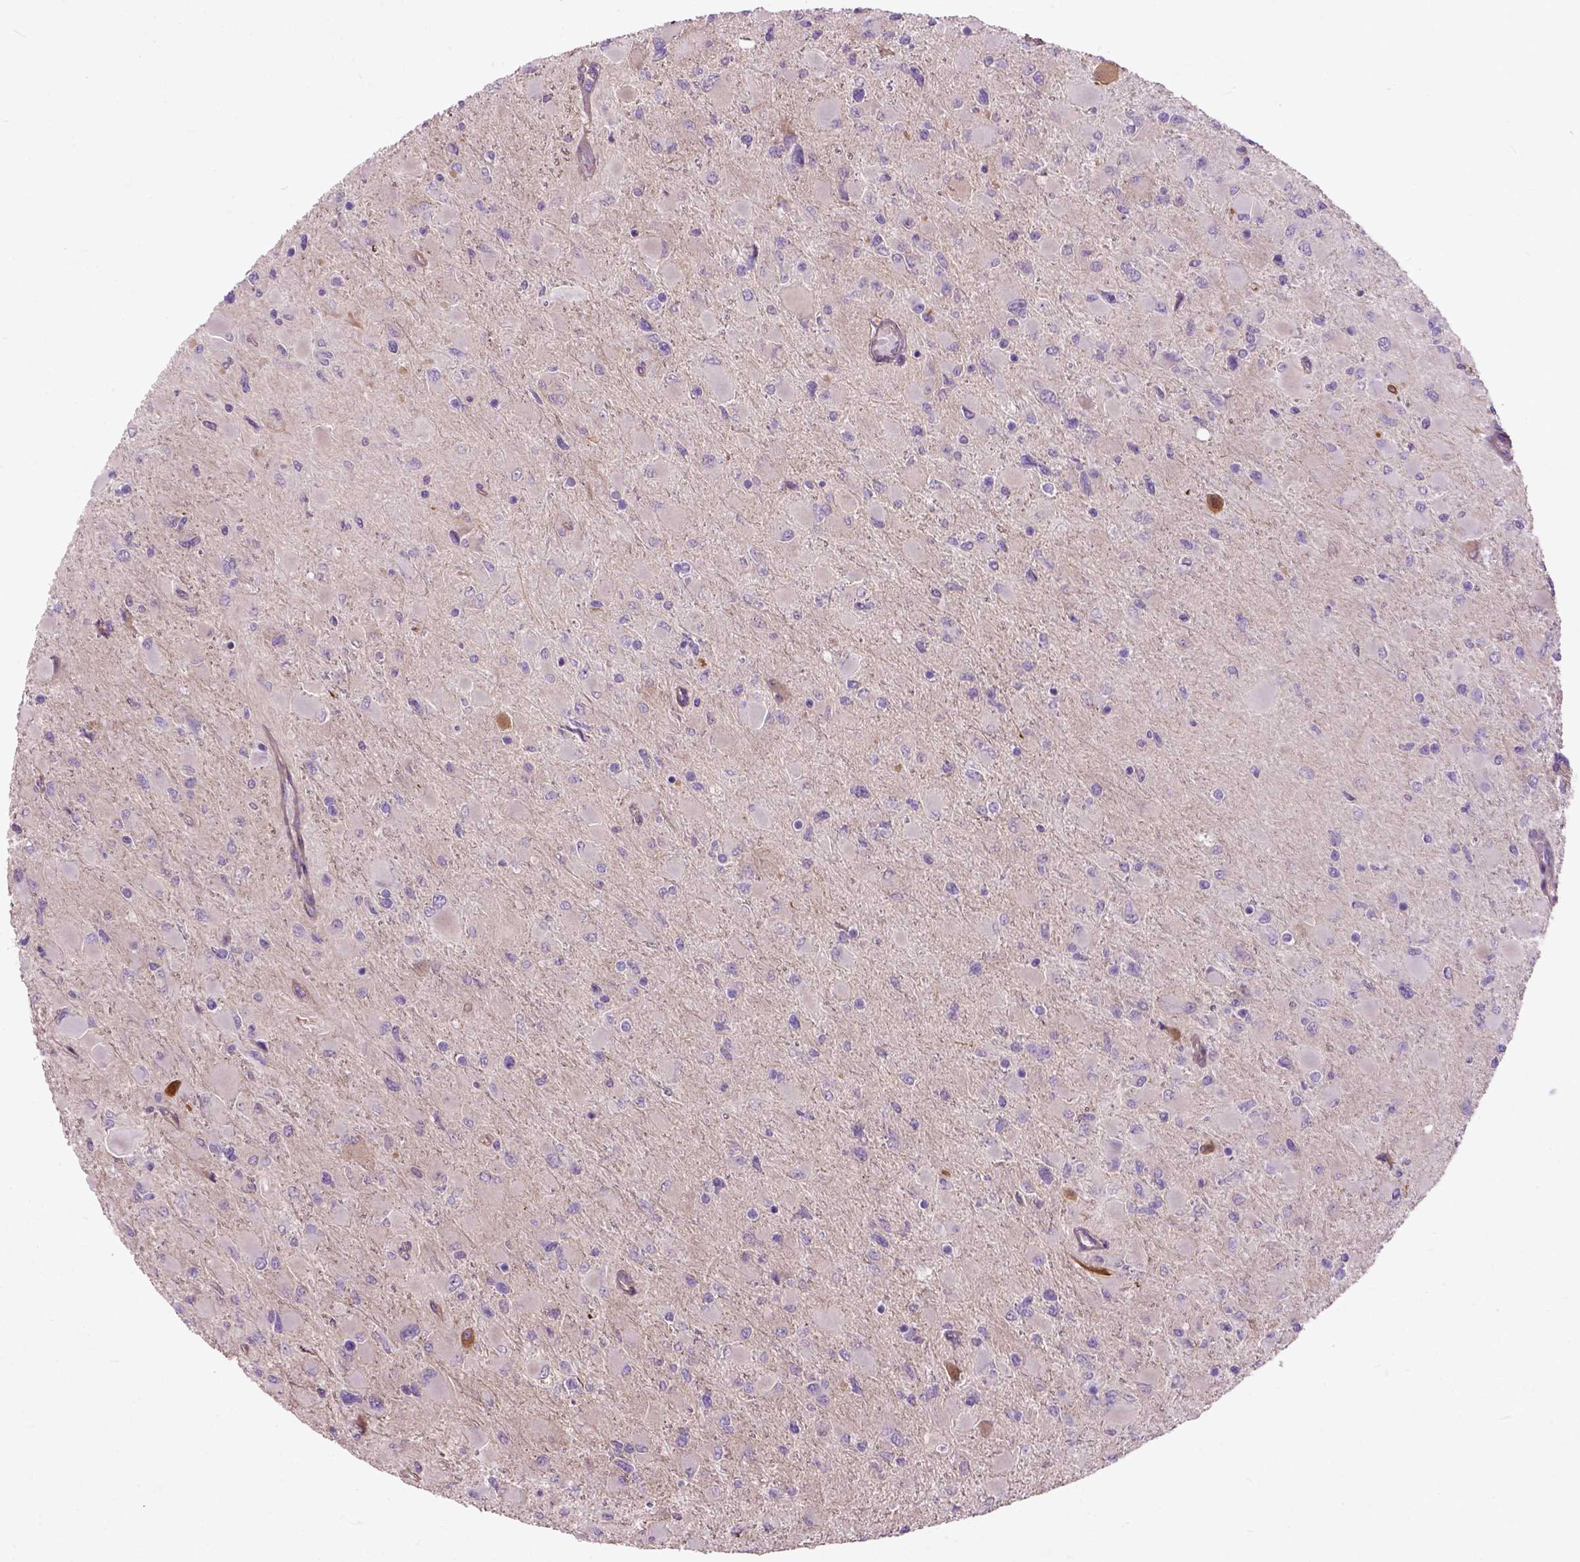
{"staining": {"intensity": "negative", "quantity": "none", "location": "none"}, "tissue": "glioma", "cell_type": "Tumor cells", "image_type": "cancer", "snomed": [{"axis": "morphology", "description": "Glioma, malignant, High grade"}, {"axis": "topography", "description": "Cerebral cortex"}], "caption": "Immunohistochemistry (IHC) histopathology image of neoplastic tissue: malignant high-grade glioma stained with DAB (3,3'-diaminobenzidine) shows no significant protein positivity in tumor cells. (DAB (3,3'-diaminobenzidine) immunohistochemistry (IHC) with hematoxylin counter stain).", "gene": "MAPT", "patient": {"sex": "female", "age": 36}}